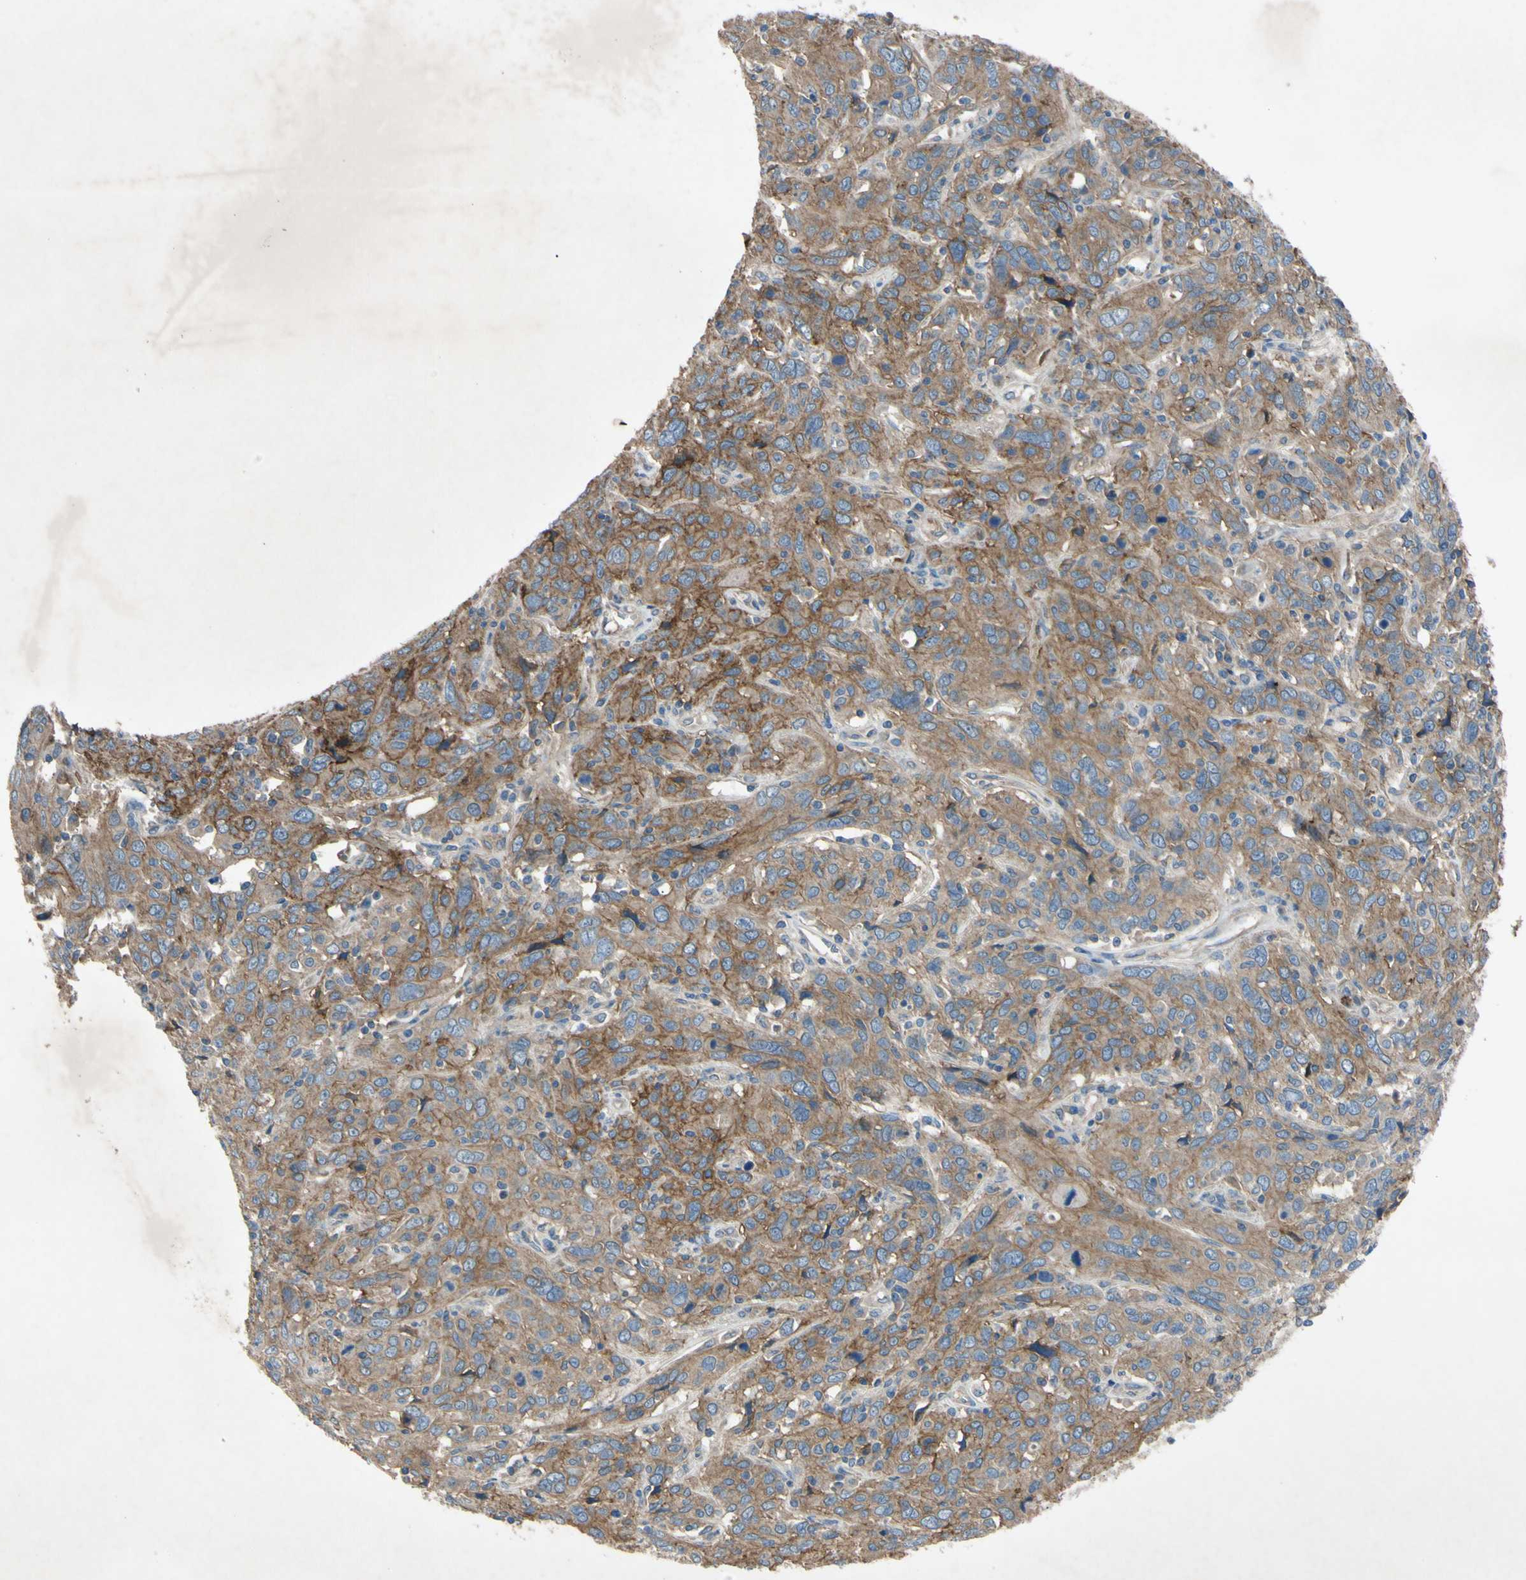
{"staining": {"intensity": "moderate", "quantity": ">75%", "location": "cytoplasmic/membranous"}, "tissue": "cervical cancer", "cell_type": "Tumor cells", "image_type": "cancer", "snomed": [{"axis": "morphology", "description": "Squamous cell carcinoma, NOS"}, {"axis": "topography", "description": "Cervix"}], "caption": "Immunohistochemistry (IHC) (DAB (3,3'-diaminobenzidine)) staining of cervical squamous cell carcinoma demonstrates moderate cytoplasmic/membranous protein staining in approximately >75% of tumor cells. Using DAB (brown) and hematoxylin (blue) stains, captured at high magnification using brightfield microscopy.", "gene": "HILPDA", "patient": {"sex": "female", "age": 46}}